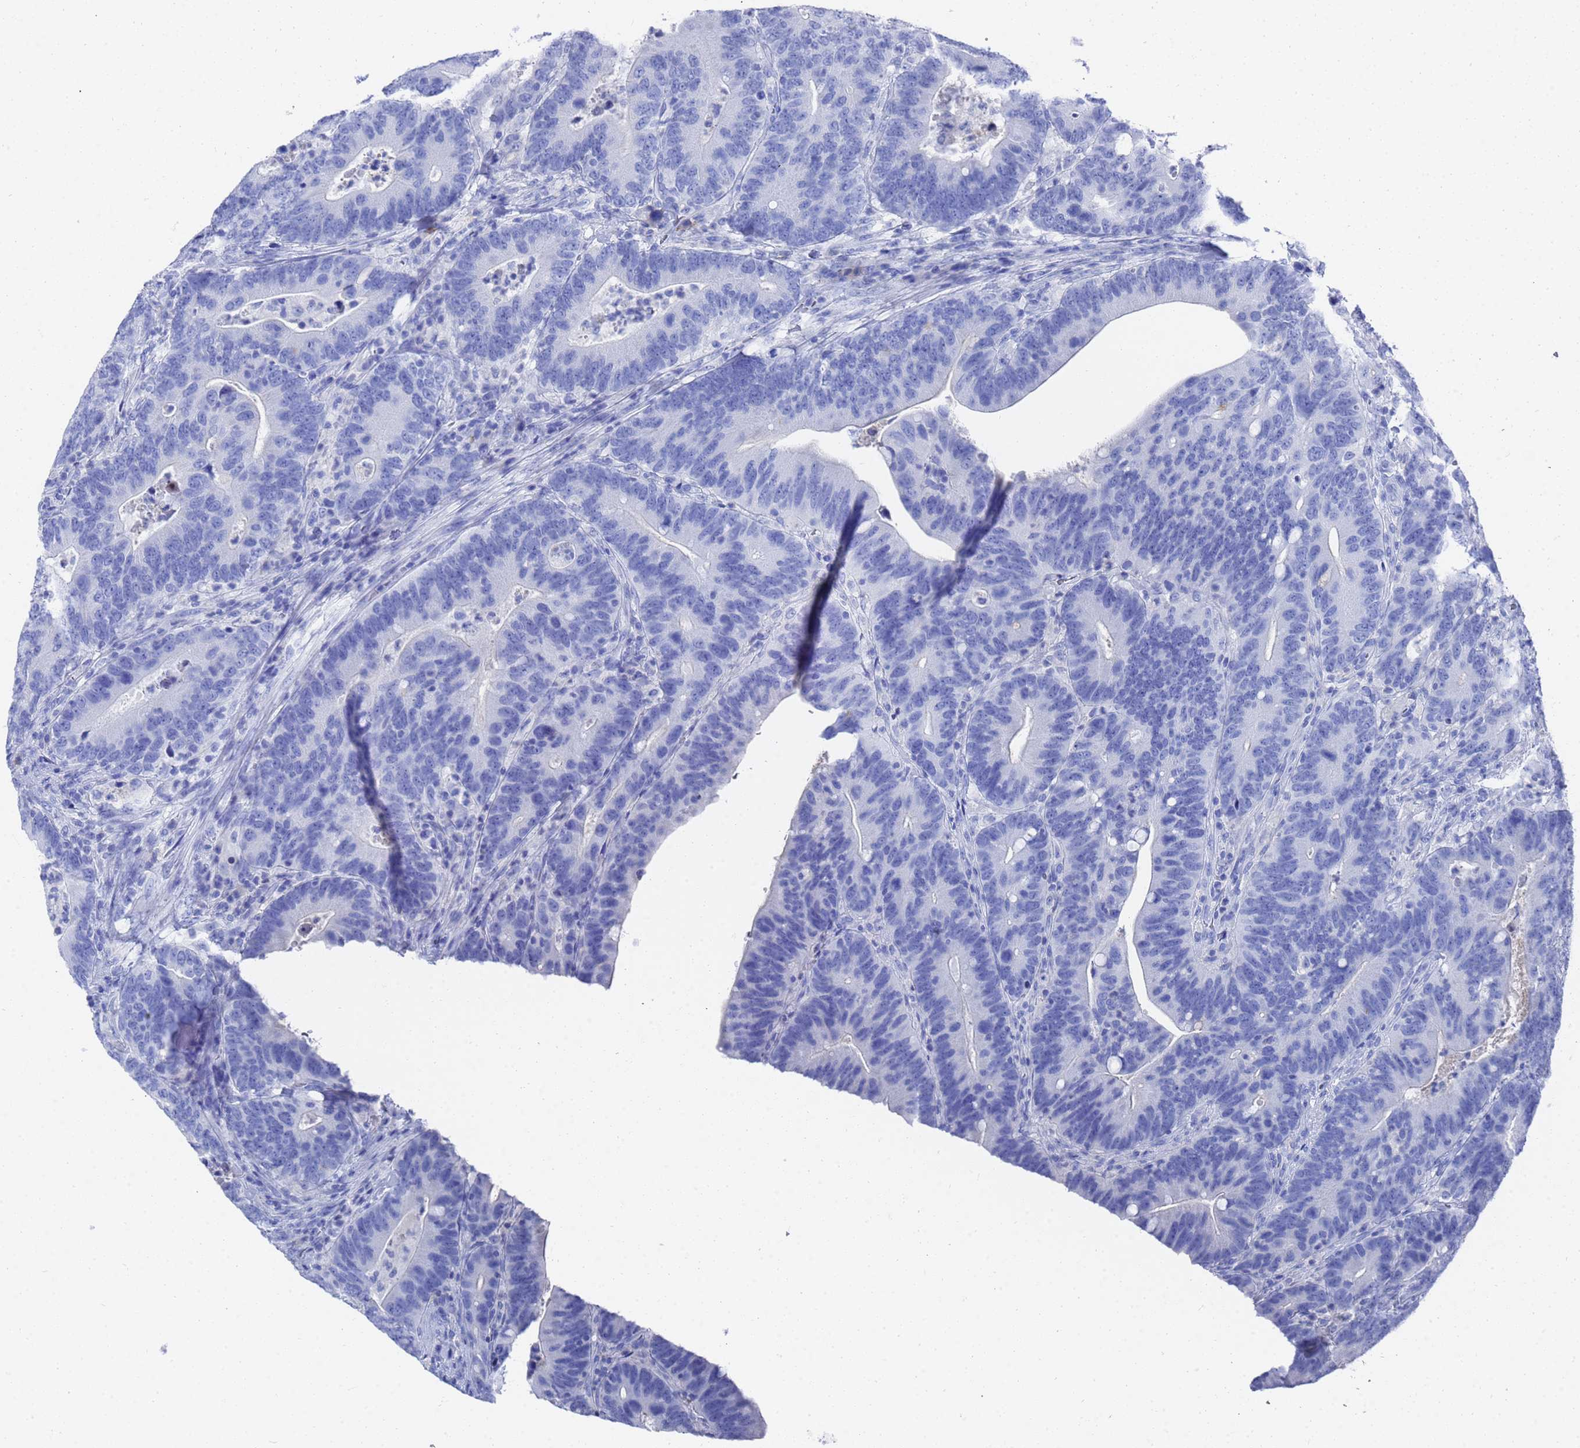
{"staining": {"intensity": "negative", "quantity": "none", "location": "none"}, "tissue": "colorectal cancer", "cell_type": "Tumor cells", "image_type": "cancer", "snomed": [{"axis": "morphology", "description": "Adenocarcinoma, NOS"}, {"axis": "topography", "description": "Colon"}], "caption": "Tumor cells show no significant positivity in colorectal adenocarcinoma.", "gene": "GGT1", "patient": {"sex": "female", "age": 66}}